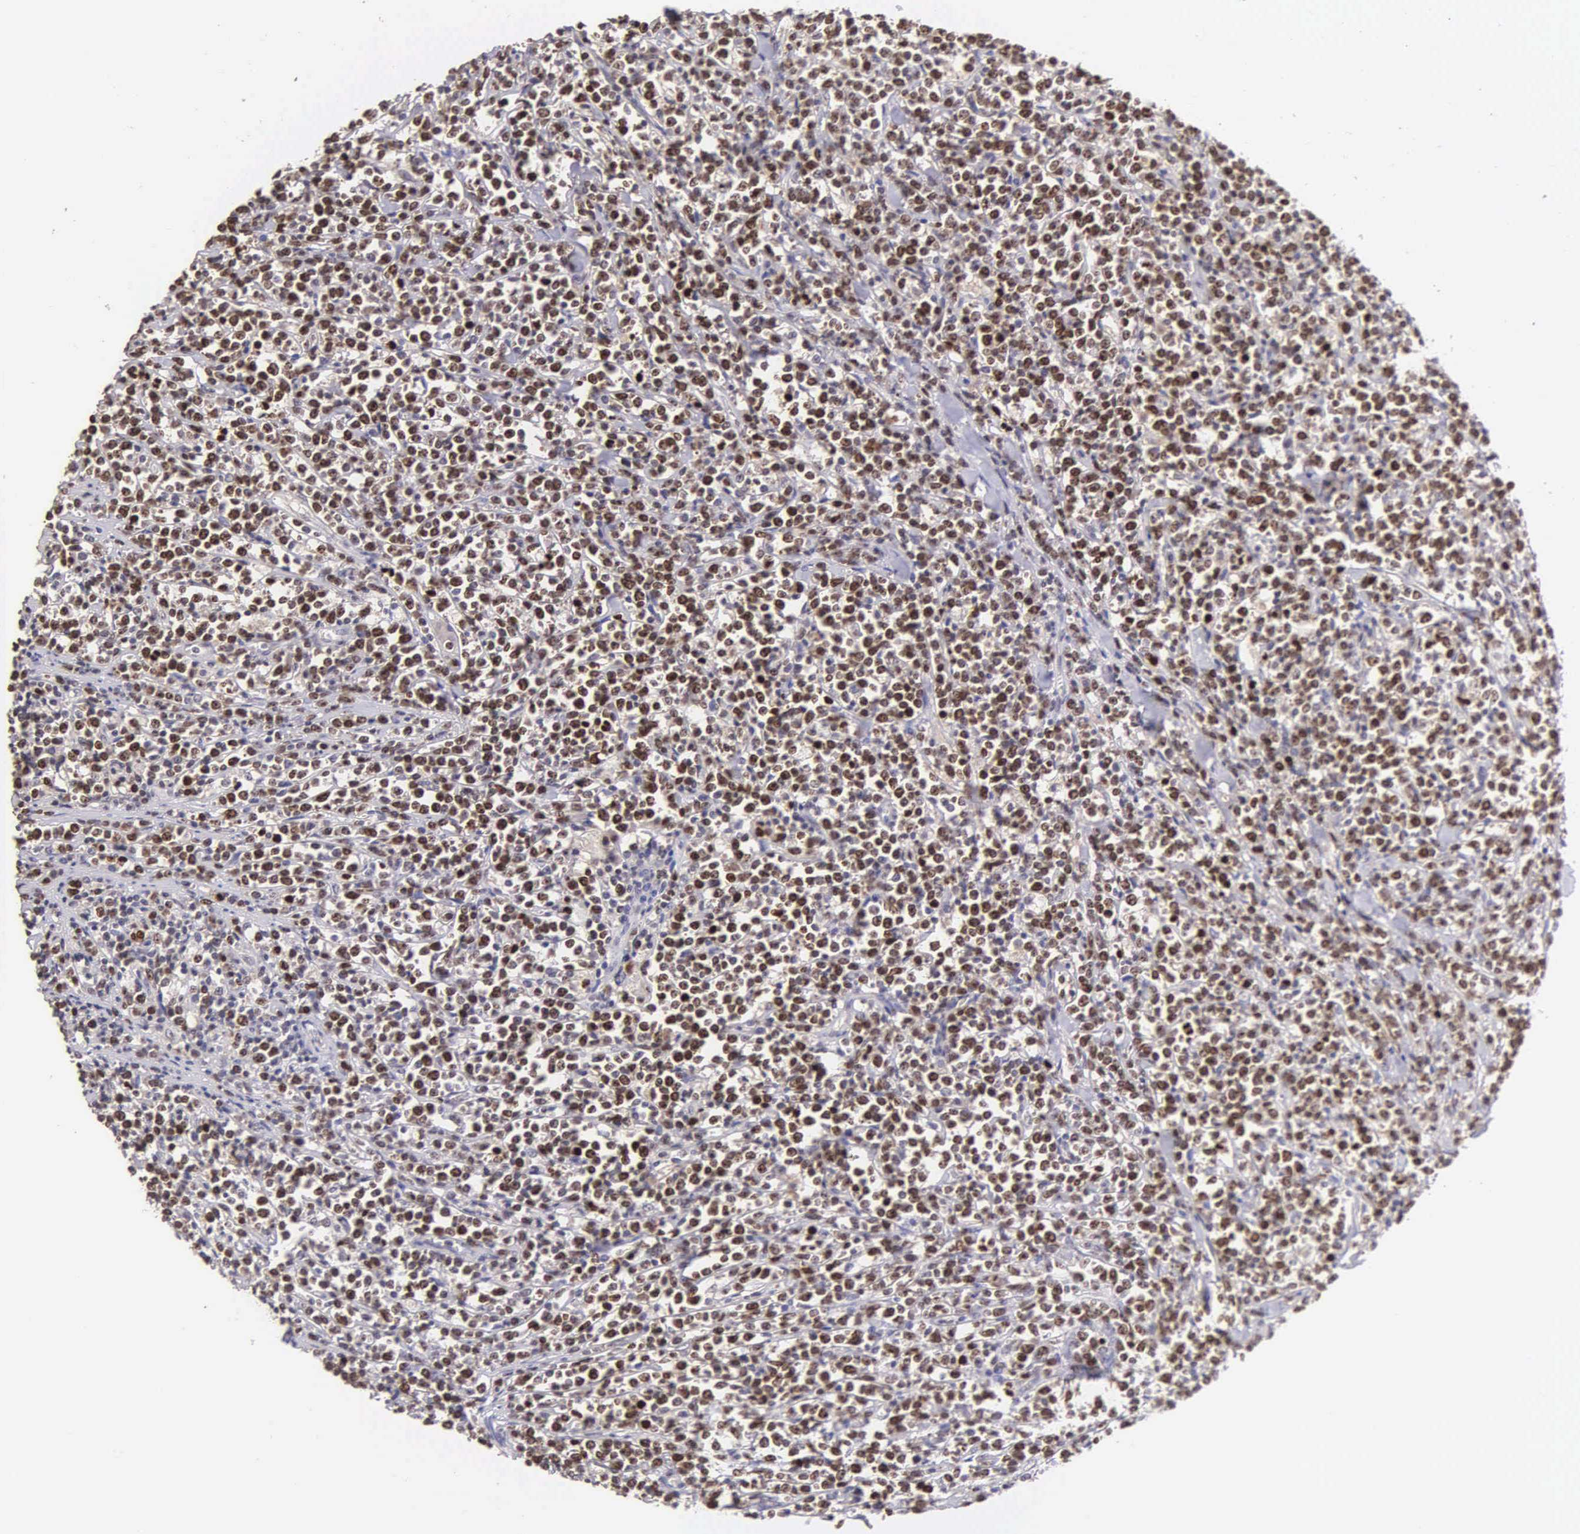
{"staining": {"intensity": "strong", "quantity": ">75%", "location": "nuclear"}, "tissue": "lymphoma", "cell_type": "Tumor cells", "image_type": "cancer", "snomed": [{"axis": "morphology", "description": "Malignant lymphoma, non-Hodgkin's type, High grade"}, {"axis": "topography", "description": "Small intestine"}, {"axis": "topography", "description": "Colon"}], "caption": "The immunohistochemical stain highlights strong nuclear expression in tumor cells of high-grade malignant lymphoma, non-Hodgkin's type tissue.", "gene": "MKI67", "patient": {"sex": "male", "age": 8}}